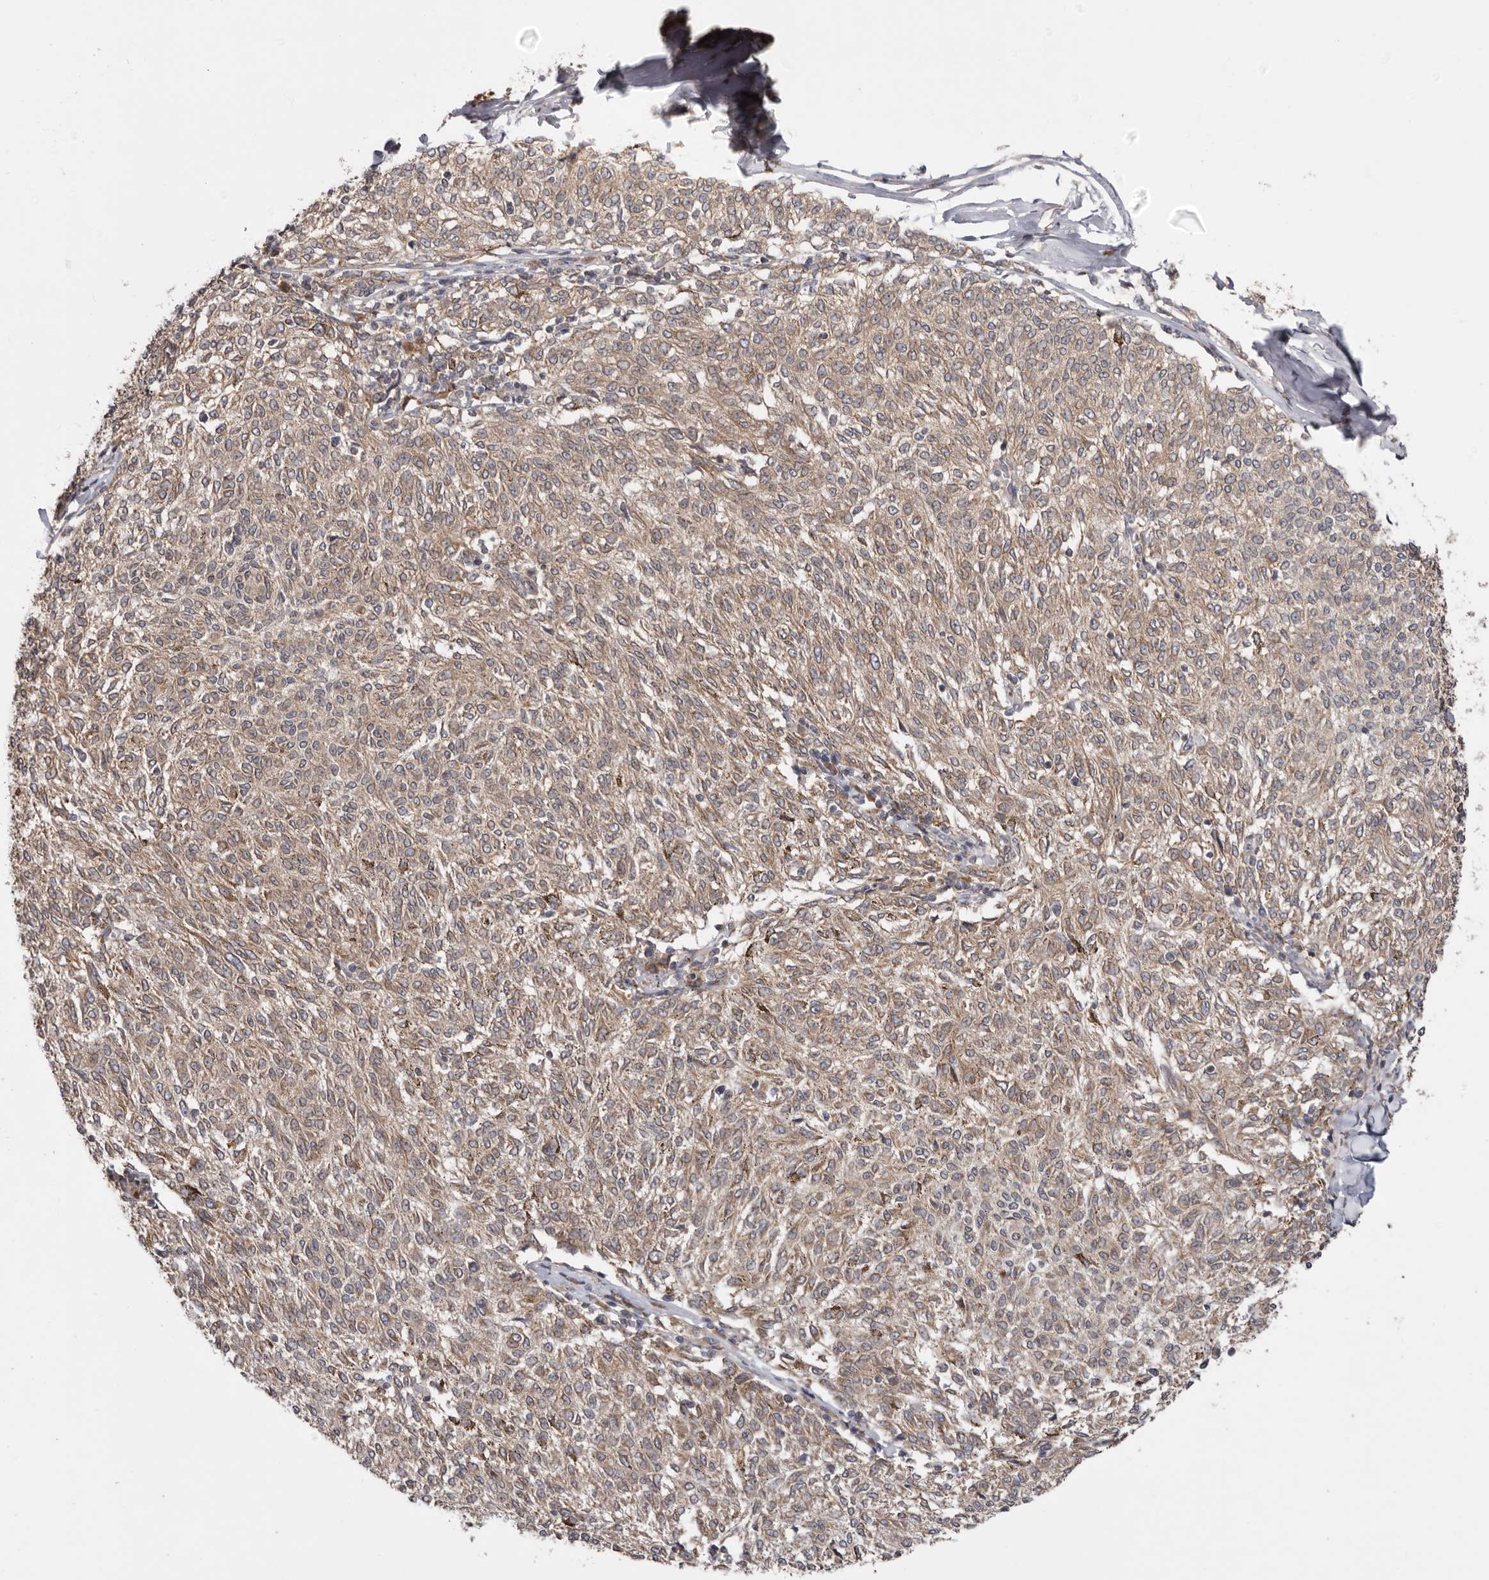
{"staining": {"intensity": "moderate", "quantity": ">75%", "location": "cytoplasmic/membranous"}, "tissue": "melanoma", "cell_type": "Tumor cells", "image_type": "cancer", "snomed": [{"axis": "morphology", "description": "Malignant melanoma, NOS"}, {"axis": "topography", "description": "Skin"}], "caption": "Melanoma stained with a protein marker demonstrates moderate staining in tumor cells.", "gene": "TMUB1", "patient": {"sex": "female", "age": 72}}